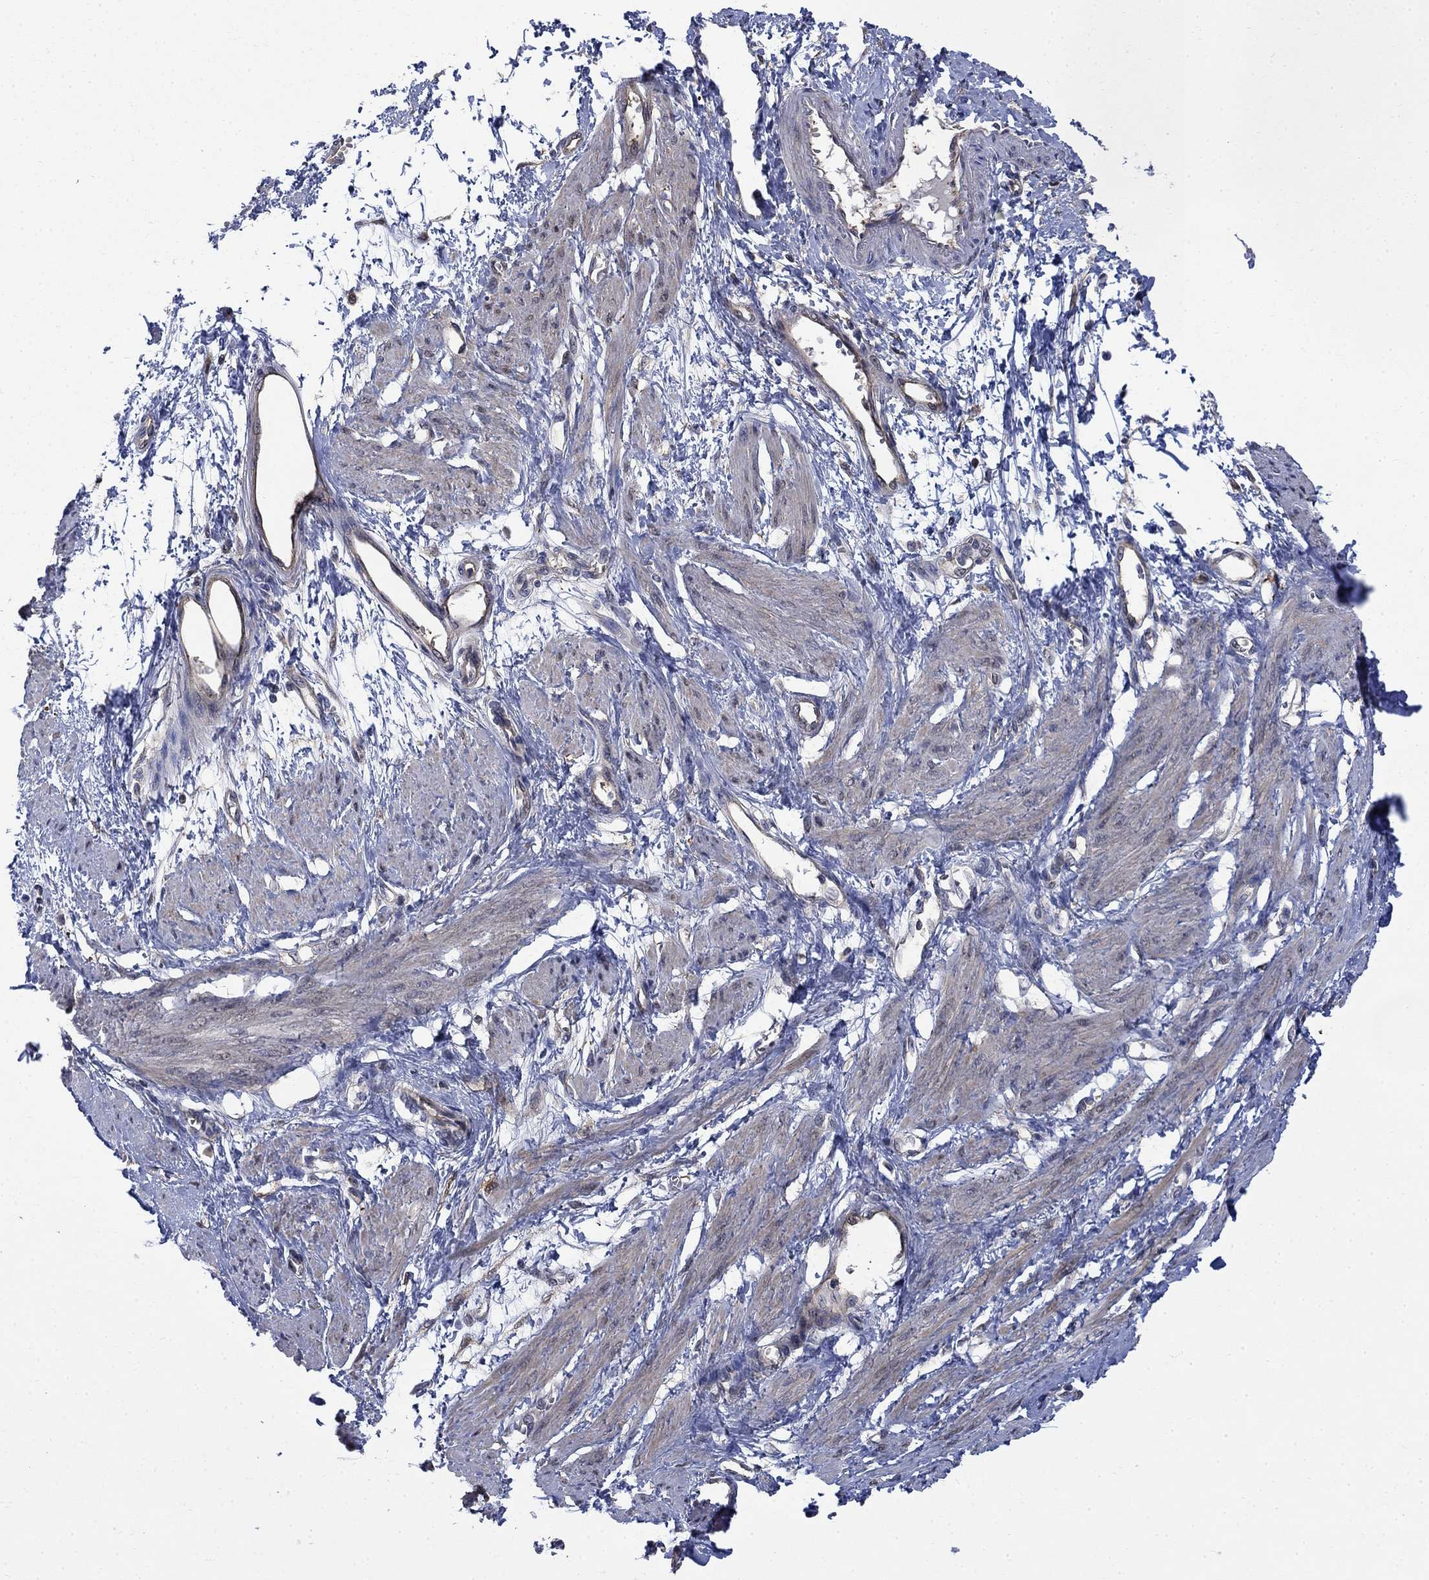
{"staining": {"intensity": "weak", "quantity": "25%-75%", "location": "cytoplasmic/membranous"}, "tissue": "smooth muscle", "cell_type": "Smooth muscle cells", "image_type": "normal", "snomed": [{"axis": "morphology", "description": "Normal tissue, NOS"}, {"axis": "topography", "description": "Smooth muscle"}, {"axis": "topography", "description": "Uterus"}], "caption": "Immunohistochemical staining of unremarkable smooth muscle reveals weak cytoplasmic/membranous protein staining in approximately 25%-75% of smooth muscle cells. (brown staining indicates protein expression, while blue staining denotes nuclei).", "gene": "PDZD2", "patient": {"sex": "female", "age": 39}}